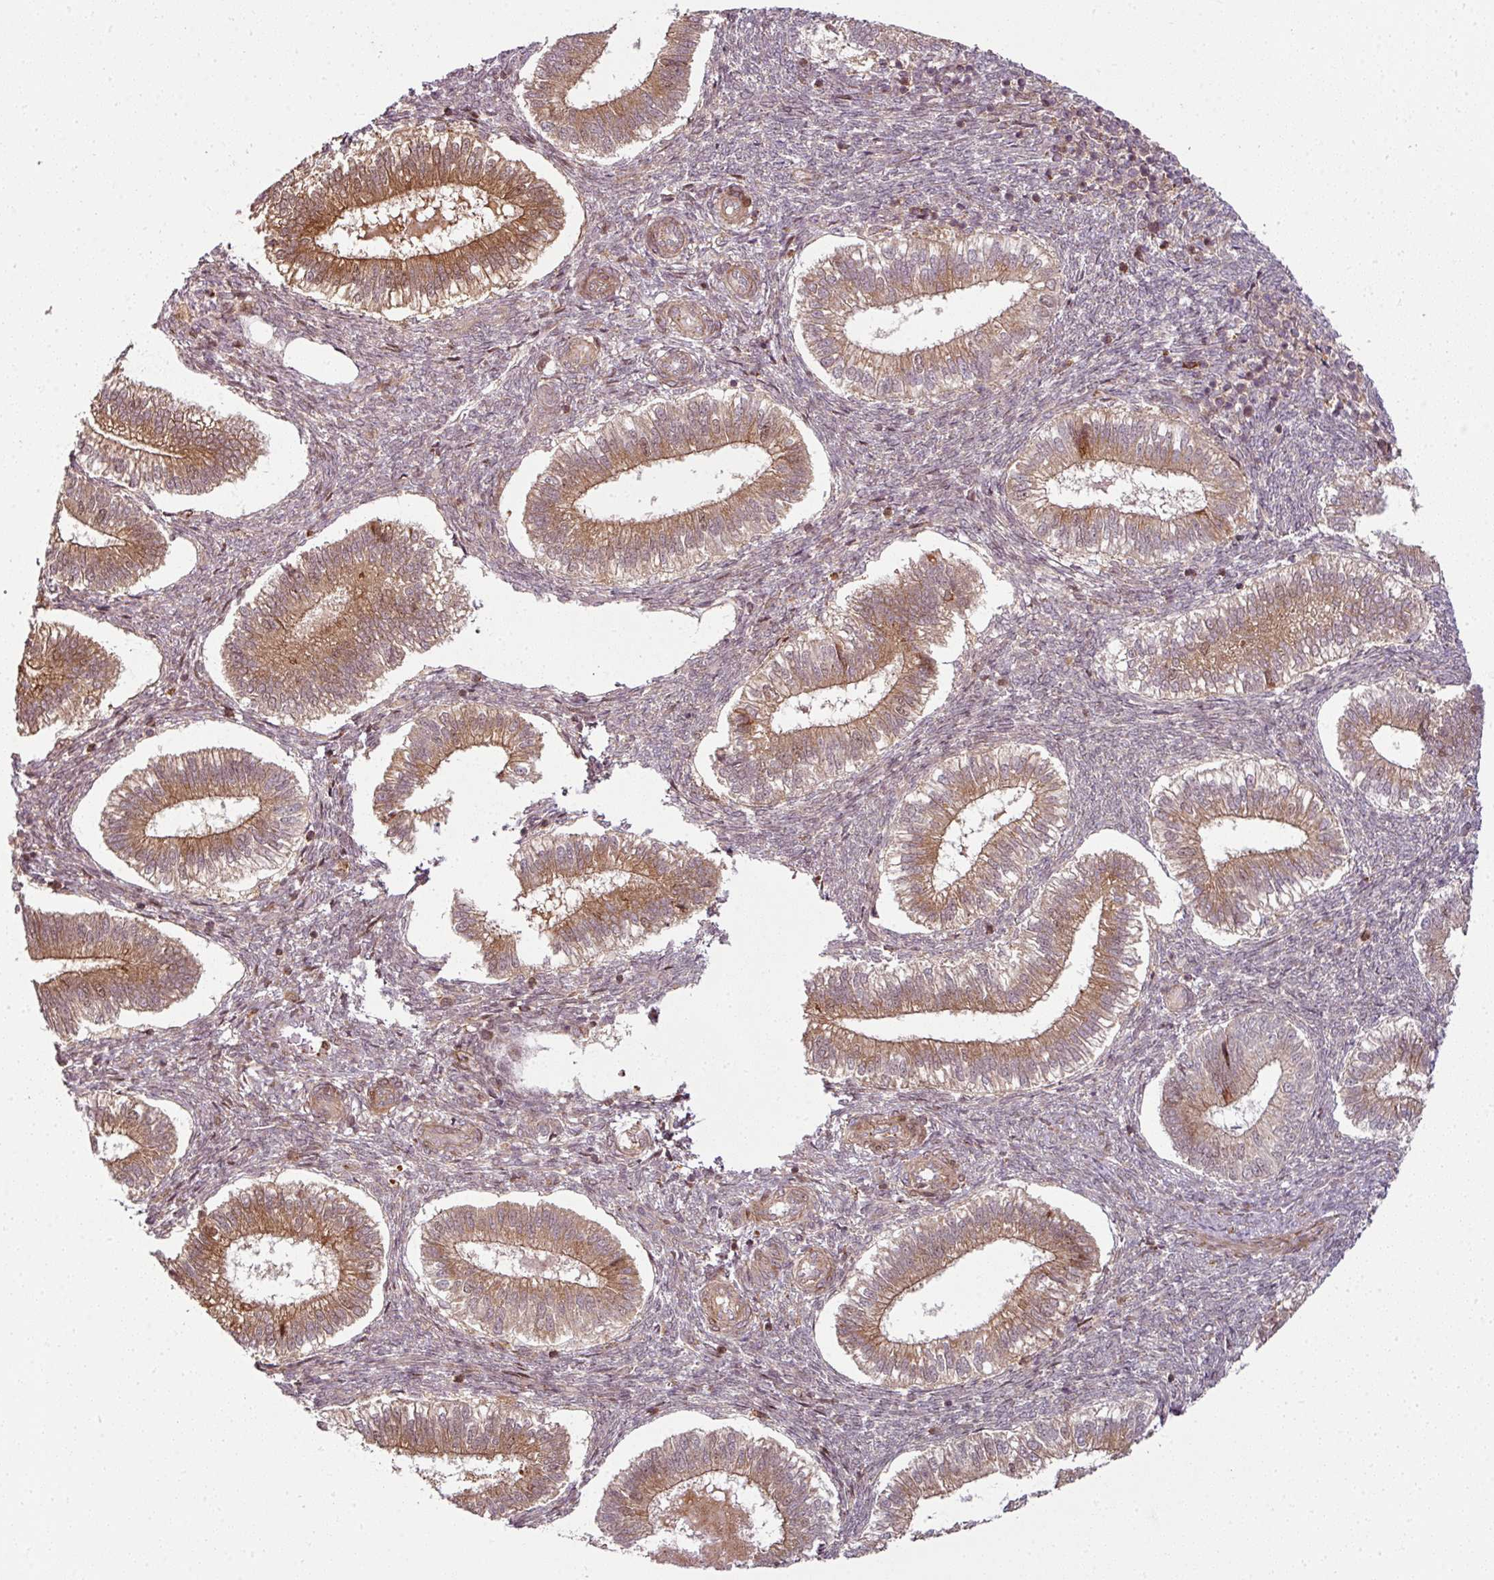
{"staining": {"intensity": "weak", "quantity": "25%-75%", "location": "cytoplasmic/membranous"}, "tissue": "endometrium", "cell_type": "Cells in endometrial stroma", "image_type": "normal", "snomed": [{"axis": "morphology", "description": "Normal tissue, NOS"}, {"axis": "topography", "description": "Endometrium"}], "caption": "This is a histology image of immunohistochemistry (IHC) staining of normal endometrium, which shows weak positivity in the cytoplasmic/membranous of cells in endometrial stroma.", "gene": "ATAT1", "patient": {"sex": "female", "age": 25}}